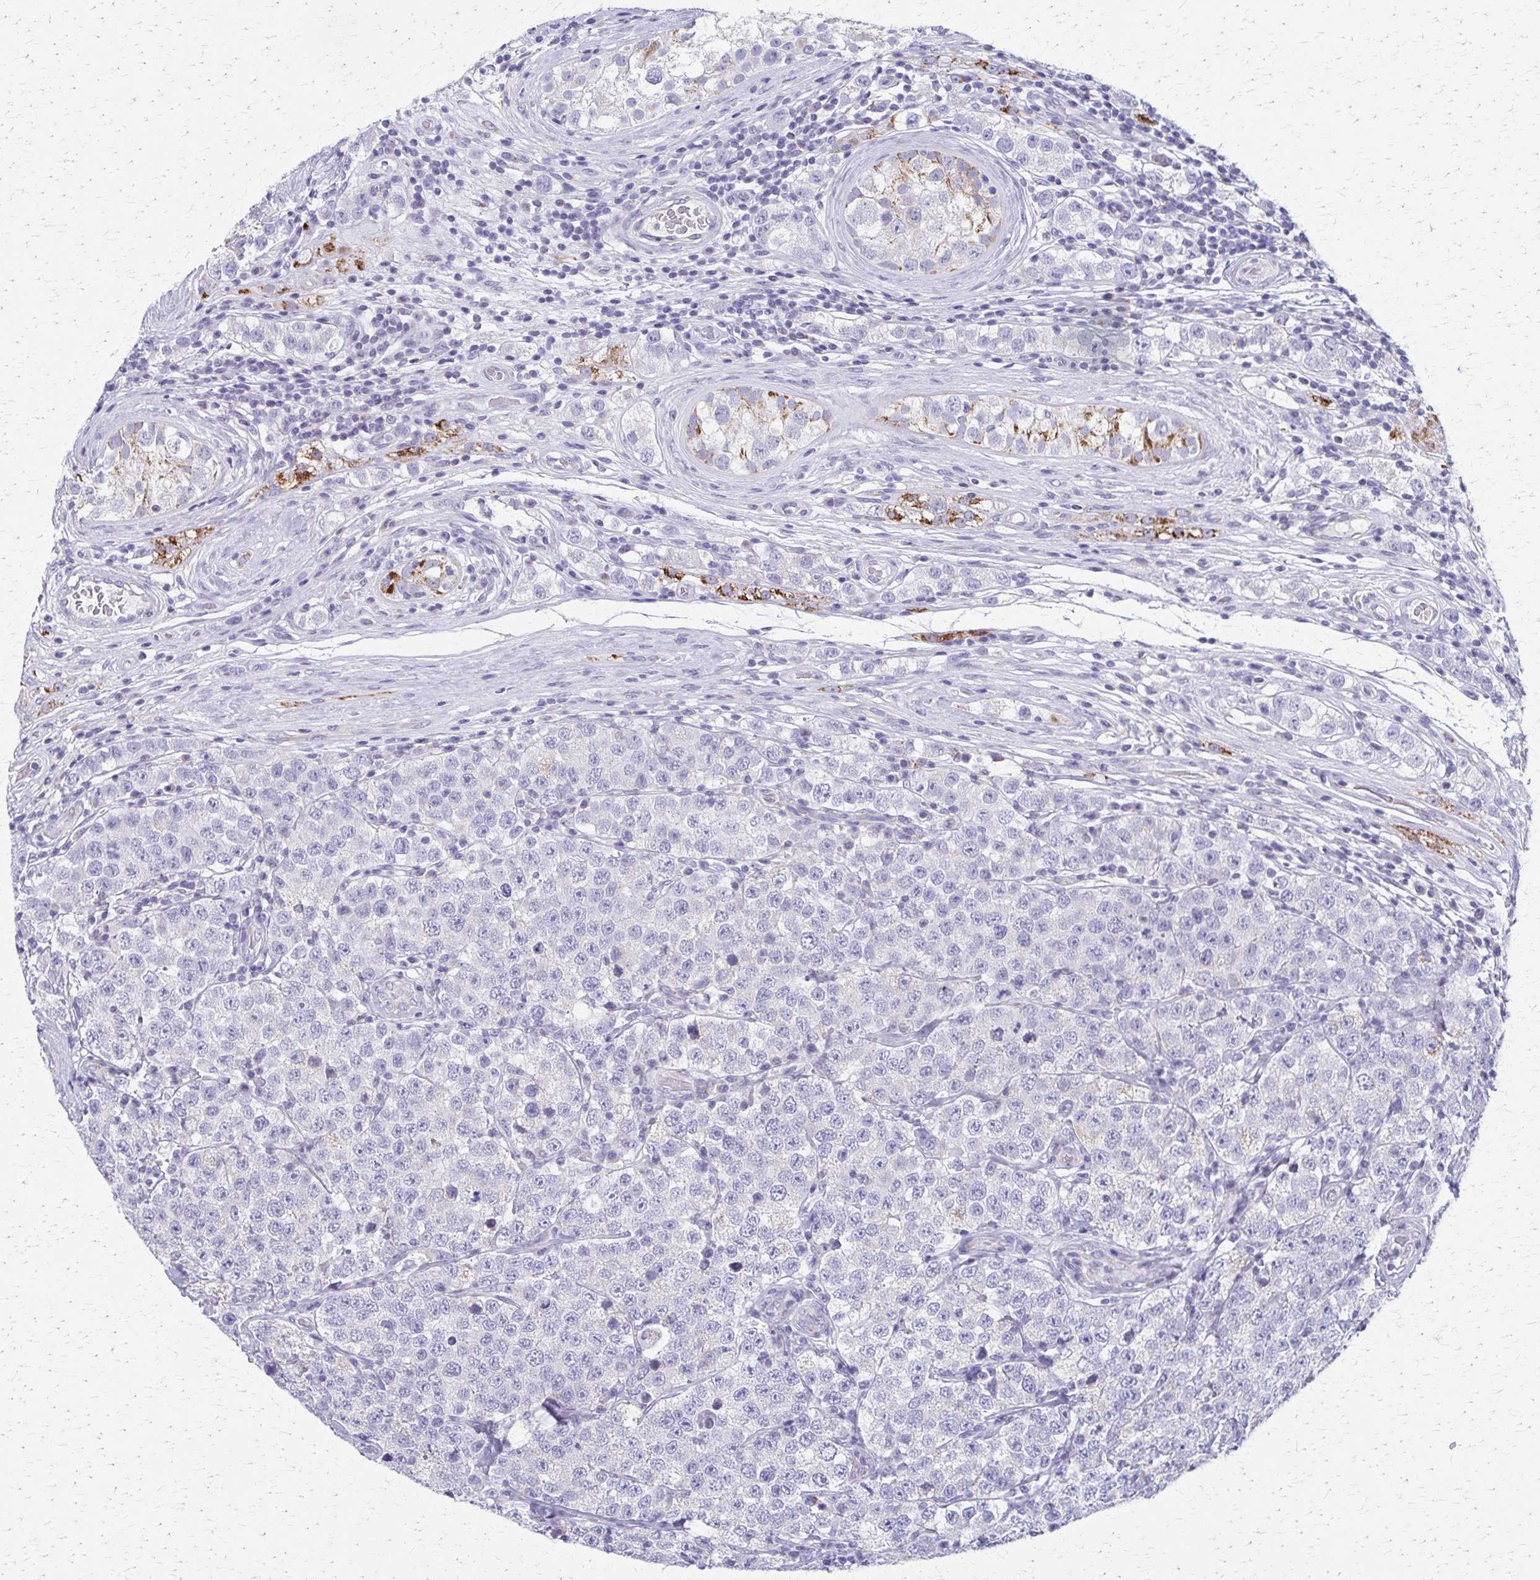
{"staining": {"intensity": "negative", "quantity": "none", "location": "none"}, "tissue": "testis cancer", "cell_type": "Tumor cells", "image_type": "cancer", "snomed": [{"axis": "morphology", "description": "Seminoma, NOS"}, {"axis": "topography", "description": "Testis"}], "caption": "This is a photomicrograph of IHC staining of testis cancer (seminoma), which shows no expression in tumor cells.", "gene": "ZSCAN5B", "patient": {"sex": "male", "age": 34}}